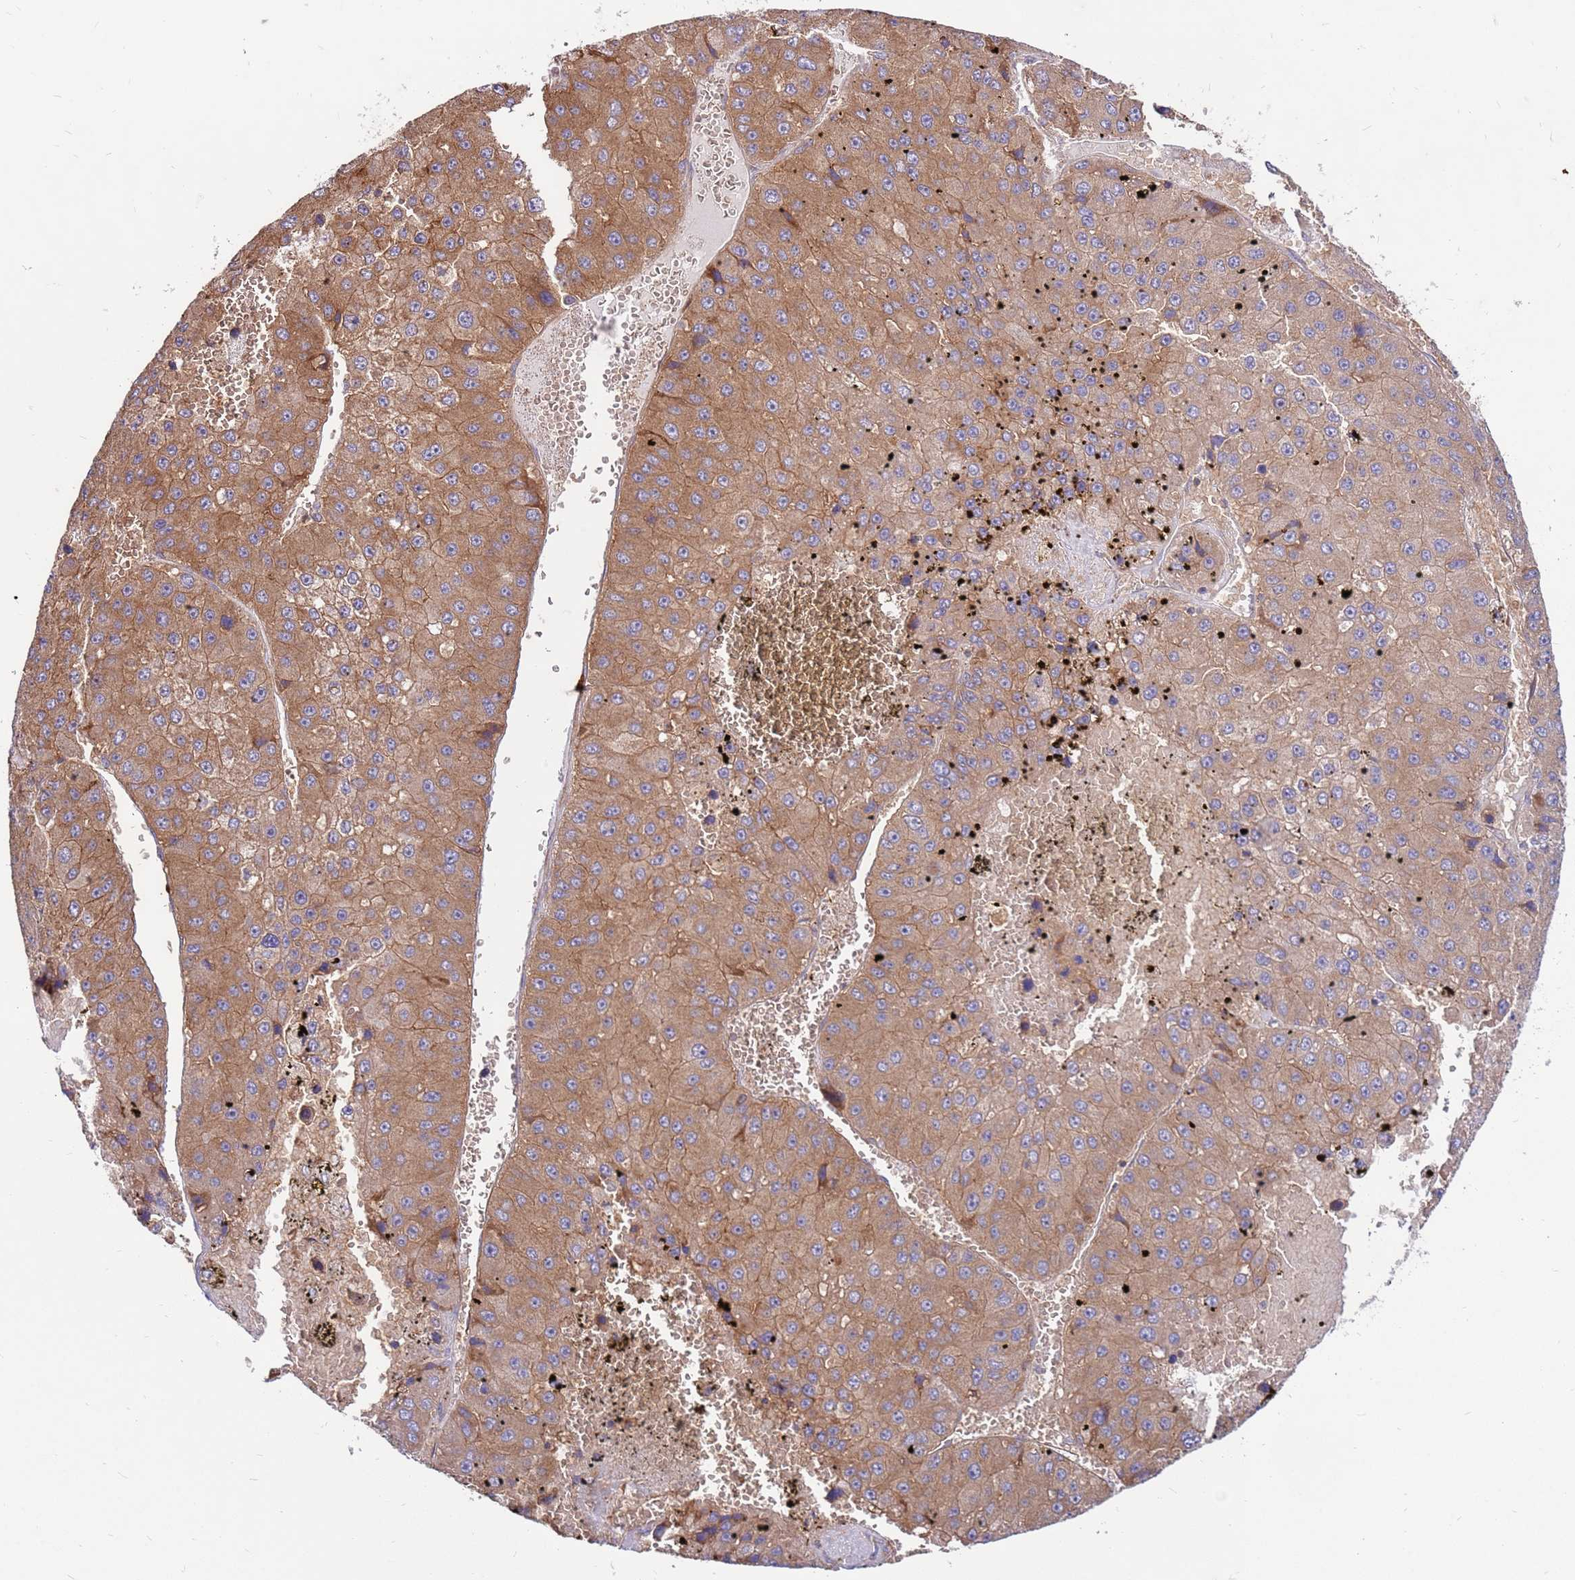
{"staining": {"intensity": "moderate", "quantity": ">75%", "location": "cytoplasmic/membranous"}, "tissue": "liver cancer", "cell_type": "Tumor cells", "image_type": "cancer", "snomed": [{"axis": "morphology", "description": "Carcinoma, Hepatocellular, NOS"}, {"axis": "topography", "description": "Liver"}], "caption": "Hepatocellular carcinoma (liver) tissue shows moderate cytoplasmic/membranous staining in about >75% of tumor cells", "gene": "SLC44A5", "patient": {"sex": "female", "age": 73}}